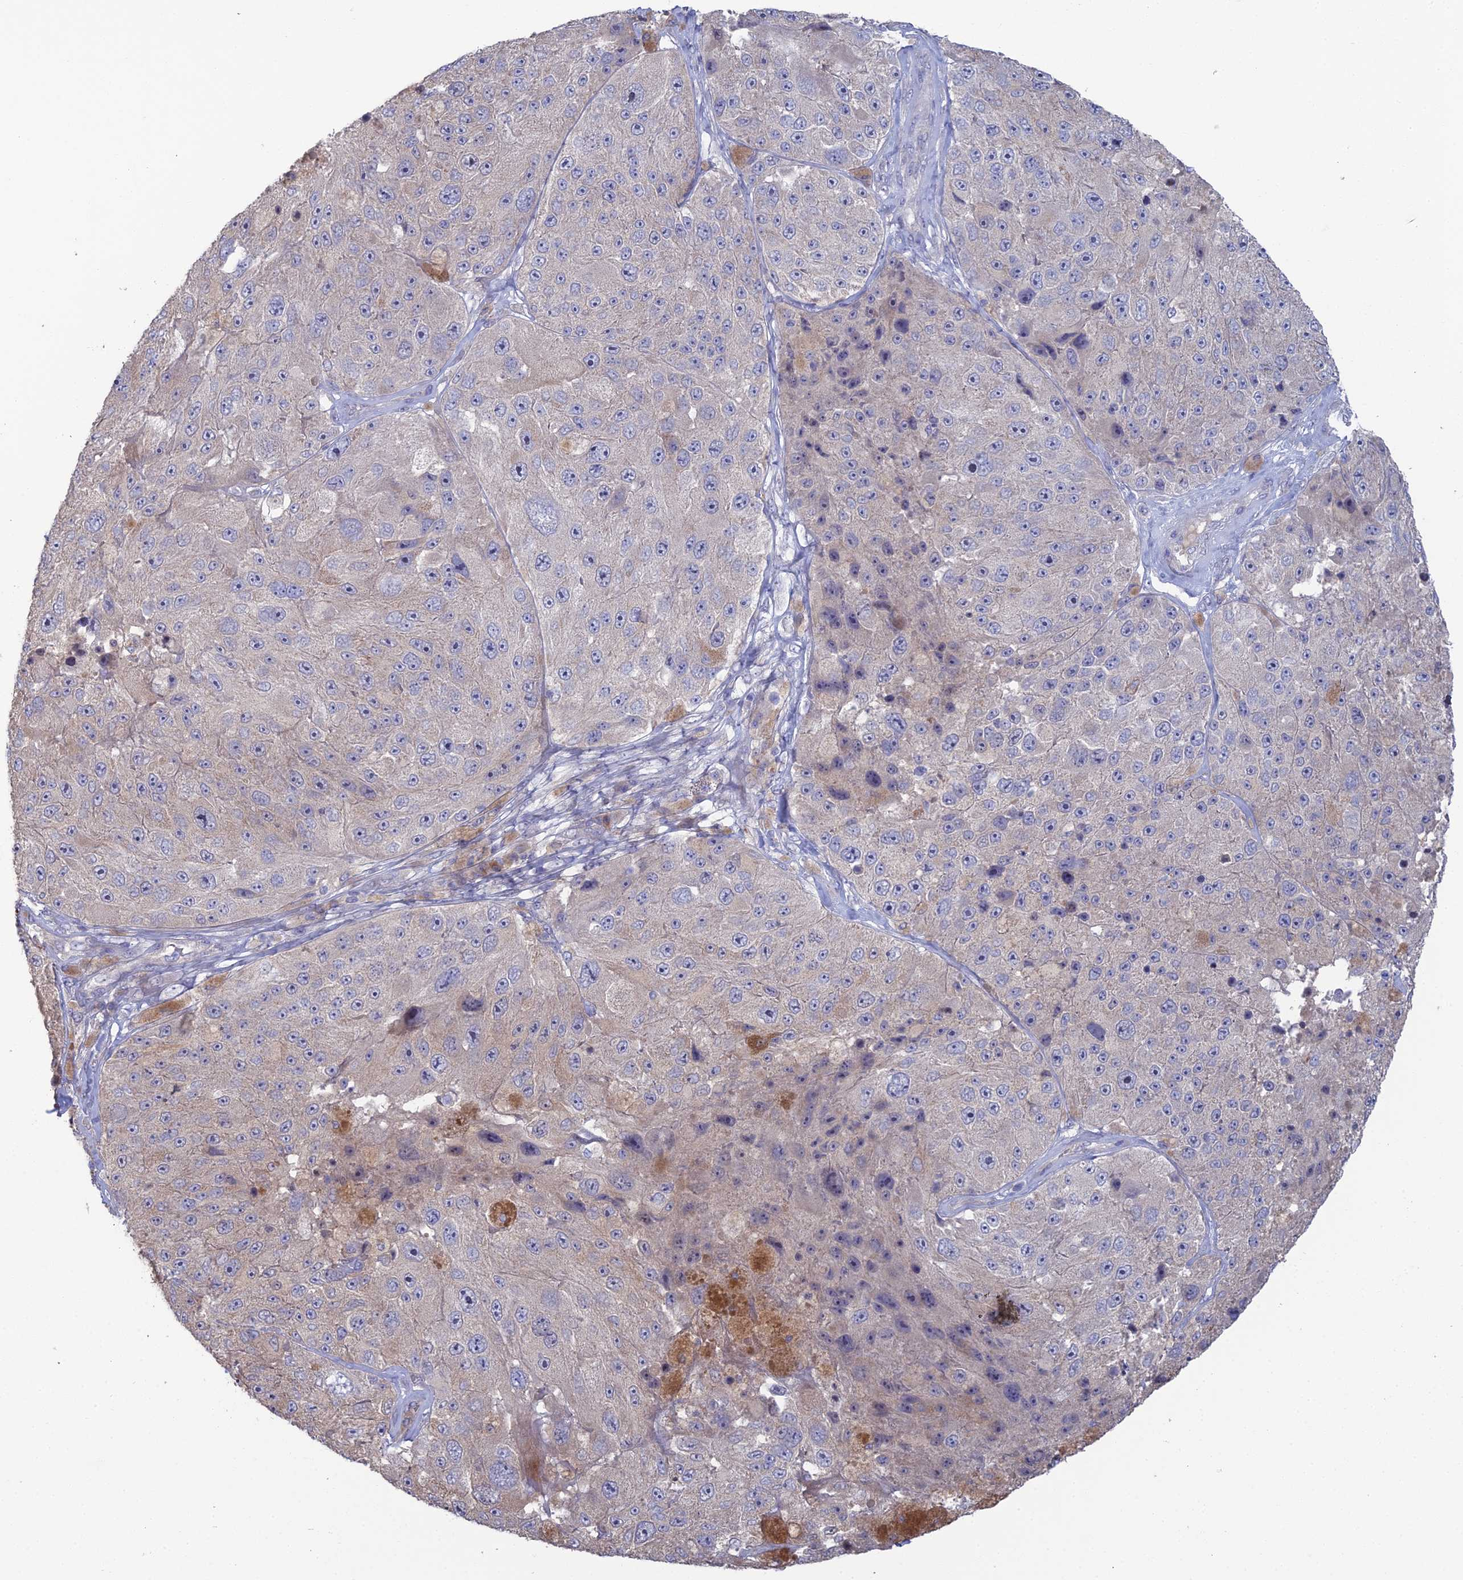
{"staining": {"intensity": "negative", "quantity": "none", "location": "none"}, "tissue": "melanoma", "cell_type": "Tumor cells", "image_type": "cancer", "snomed": [{"axis": "morphology", "description": "Malignant melanoma, Metastatic site"}, {"axis": "topography", "description": "Lymph node"}], "caption": "Tumor cells show no significant staining in malignant melanoma (metastatic site). (DAB (3,3'-diaminobenzidine) immunohistochemistry with hematoxylin counter stain).", "gene": "ARL16", "patient": {"sex": "male", "age": 62}}